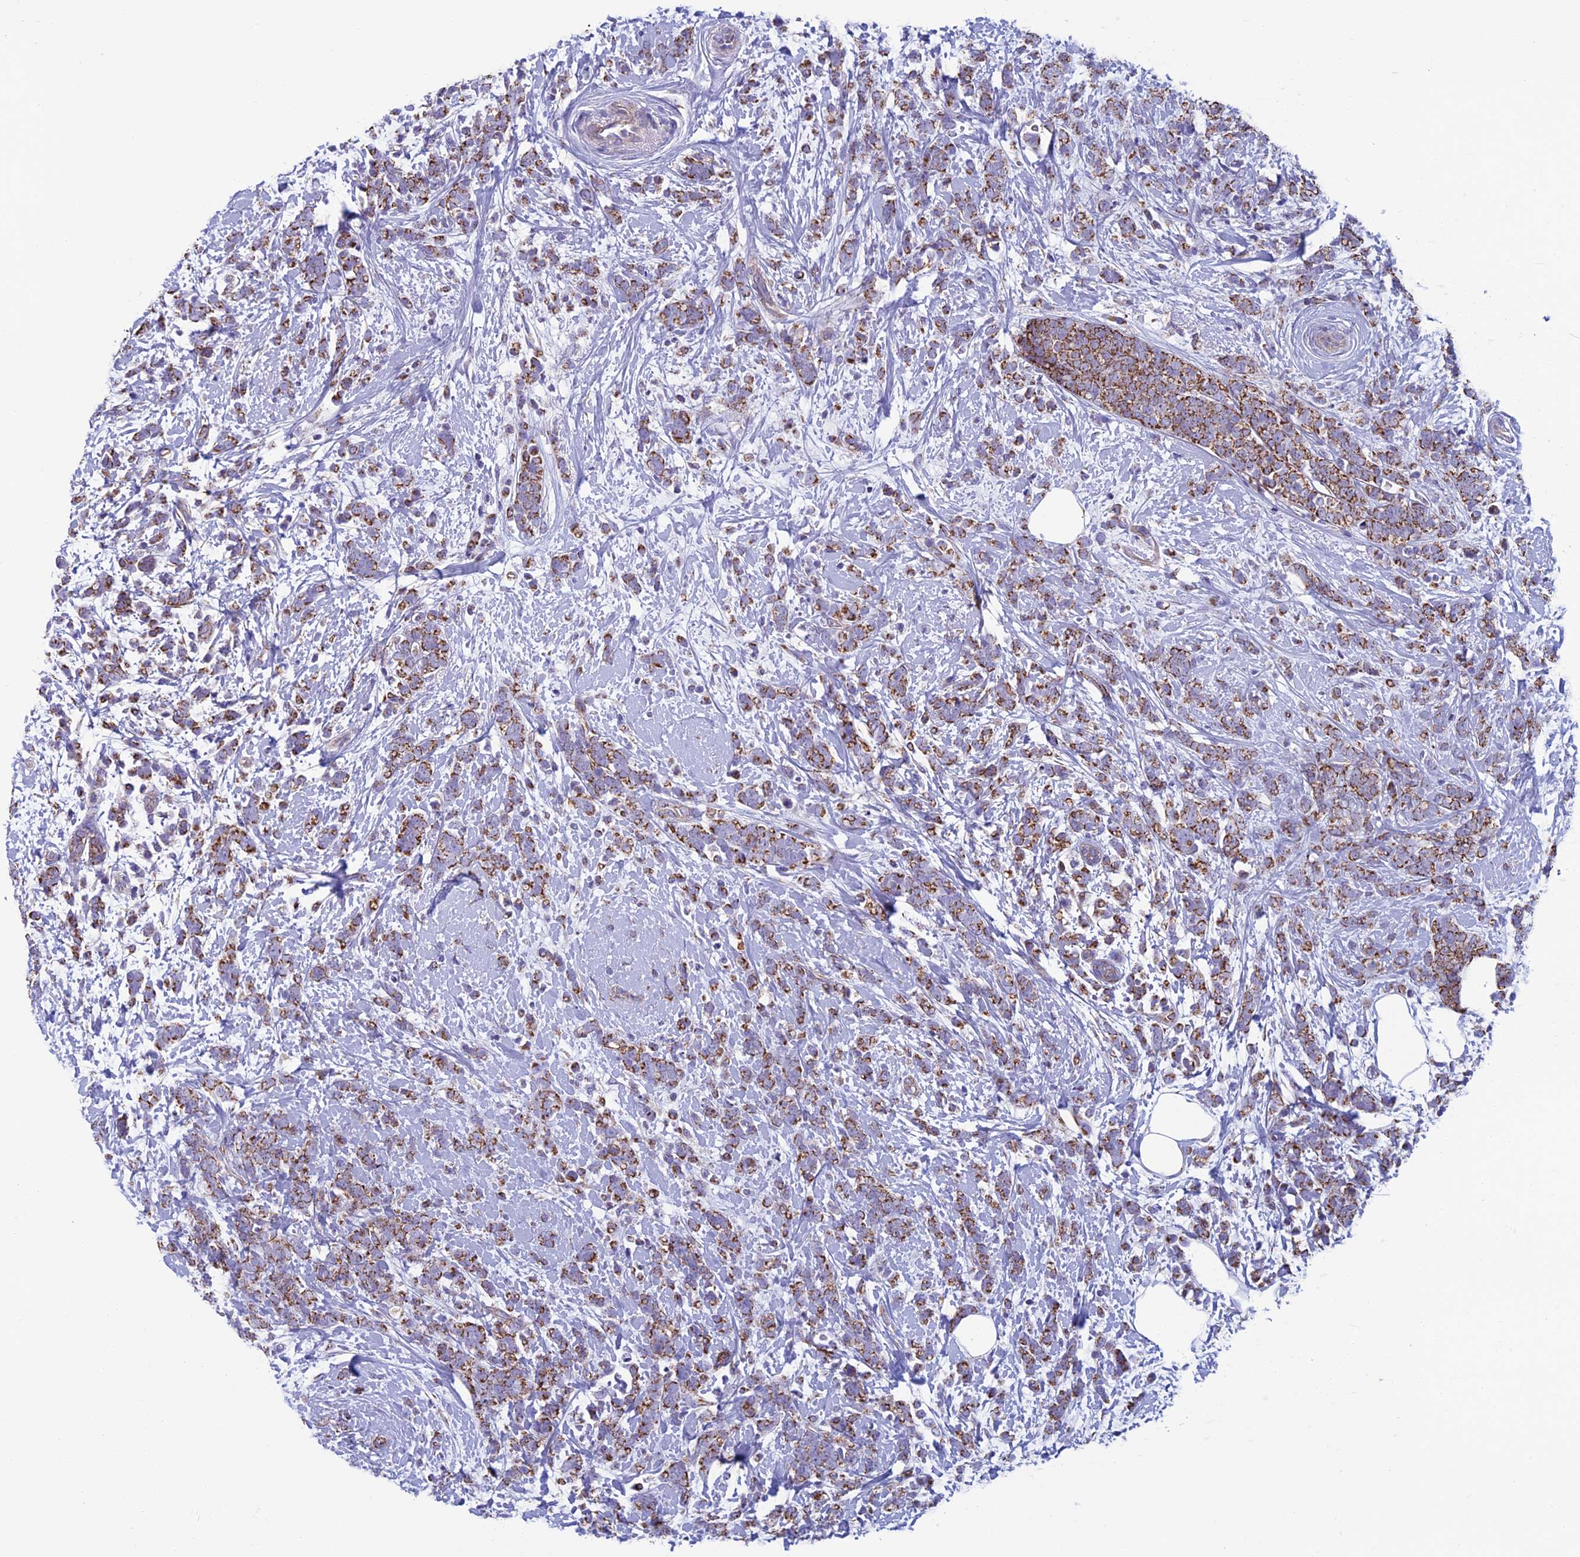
{"staining": {"intensity": "moderate", "quantity": ">75%", "location": "cytoplasmic/membranous"}, "tissue": "breast cancer", "cell_type": "Tumor cells", "image_type": "cancer", "snomed": [{"axis": "morphology", "description": "Lobular carcinoma"}, {"axis": "topography", "description": "Breast"}], "caption": "About >75% of tumor cells in breast cancer (lobular carcinoma) reveal moderate cytoplasmic/membranous protein expression as visualized by brown immunohistochemical staining.", "gene": "MFSD12", "patient": {"sex": "female", "age": 58}}